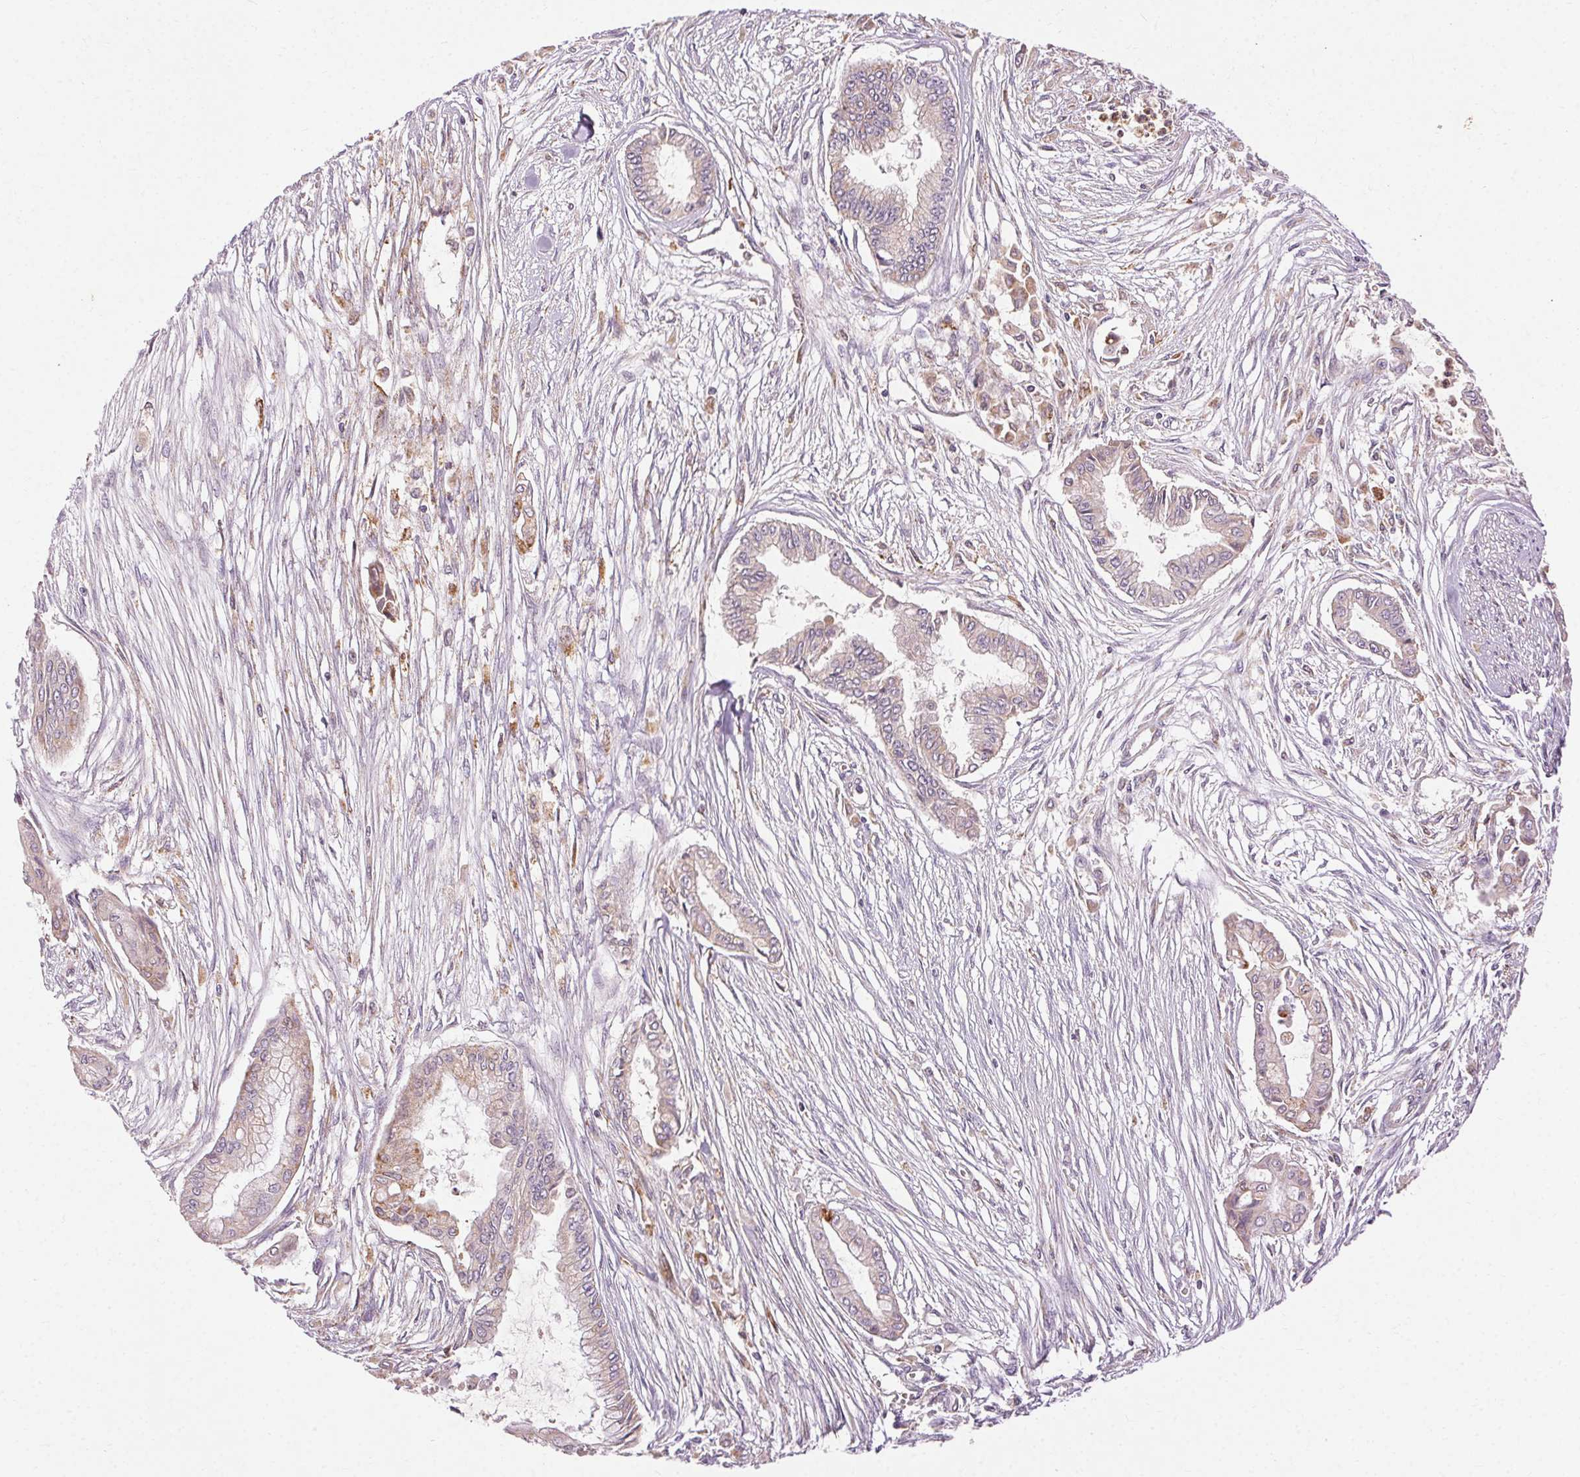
{"staining": {"intensity": "weak", "quantity": "<25%", "location": "cytoplasmic/membranous"}, "tissue": "pancreatic cancer", "cell_type": "Tumor cells", "image_type": "cancer", "snomed": [{"axis": "morphology", "description": "Adenocarcinoma, NOS"}, {"axis": "topography", "description": "Pancreas"}], "caption": "Immunohistochemical staining of pancreatic cancer demonstrates no significant positivity in tumor cells.", "gene": "REP15", "patient": {"sex": "female", "age": 68}}